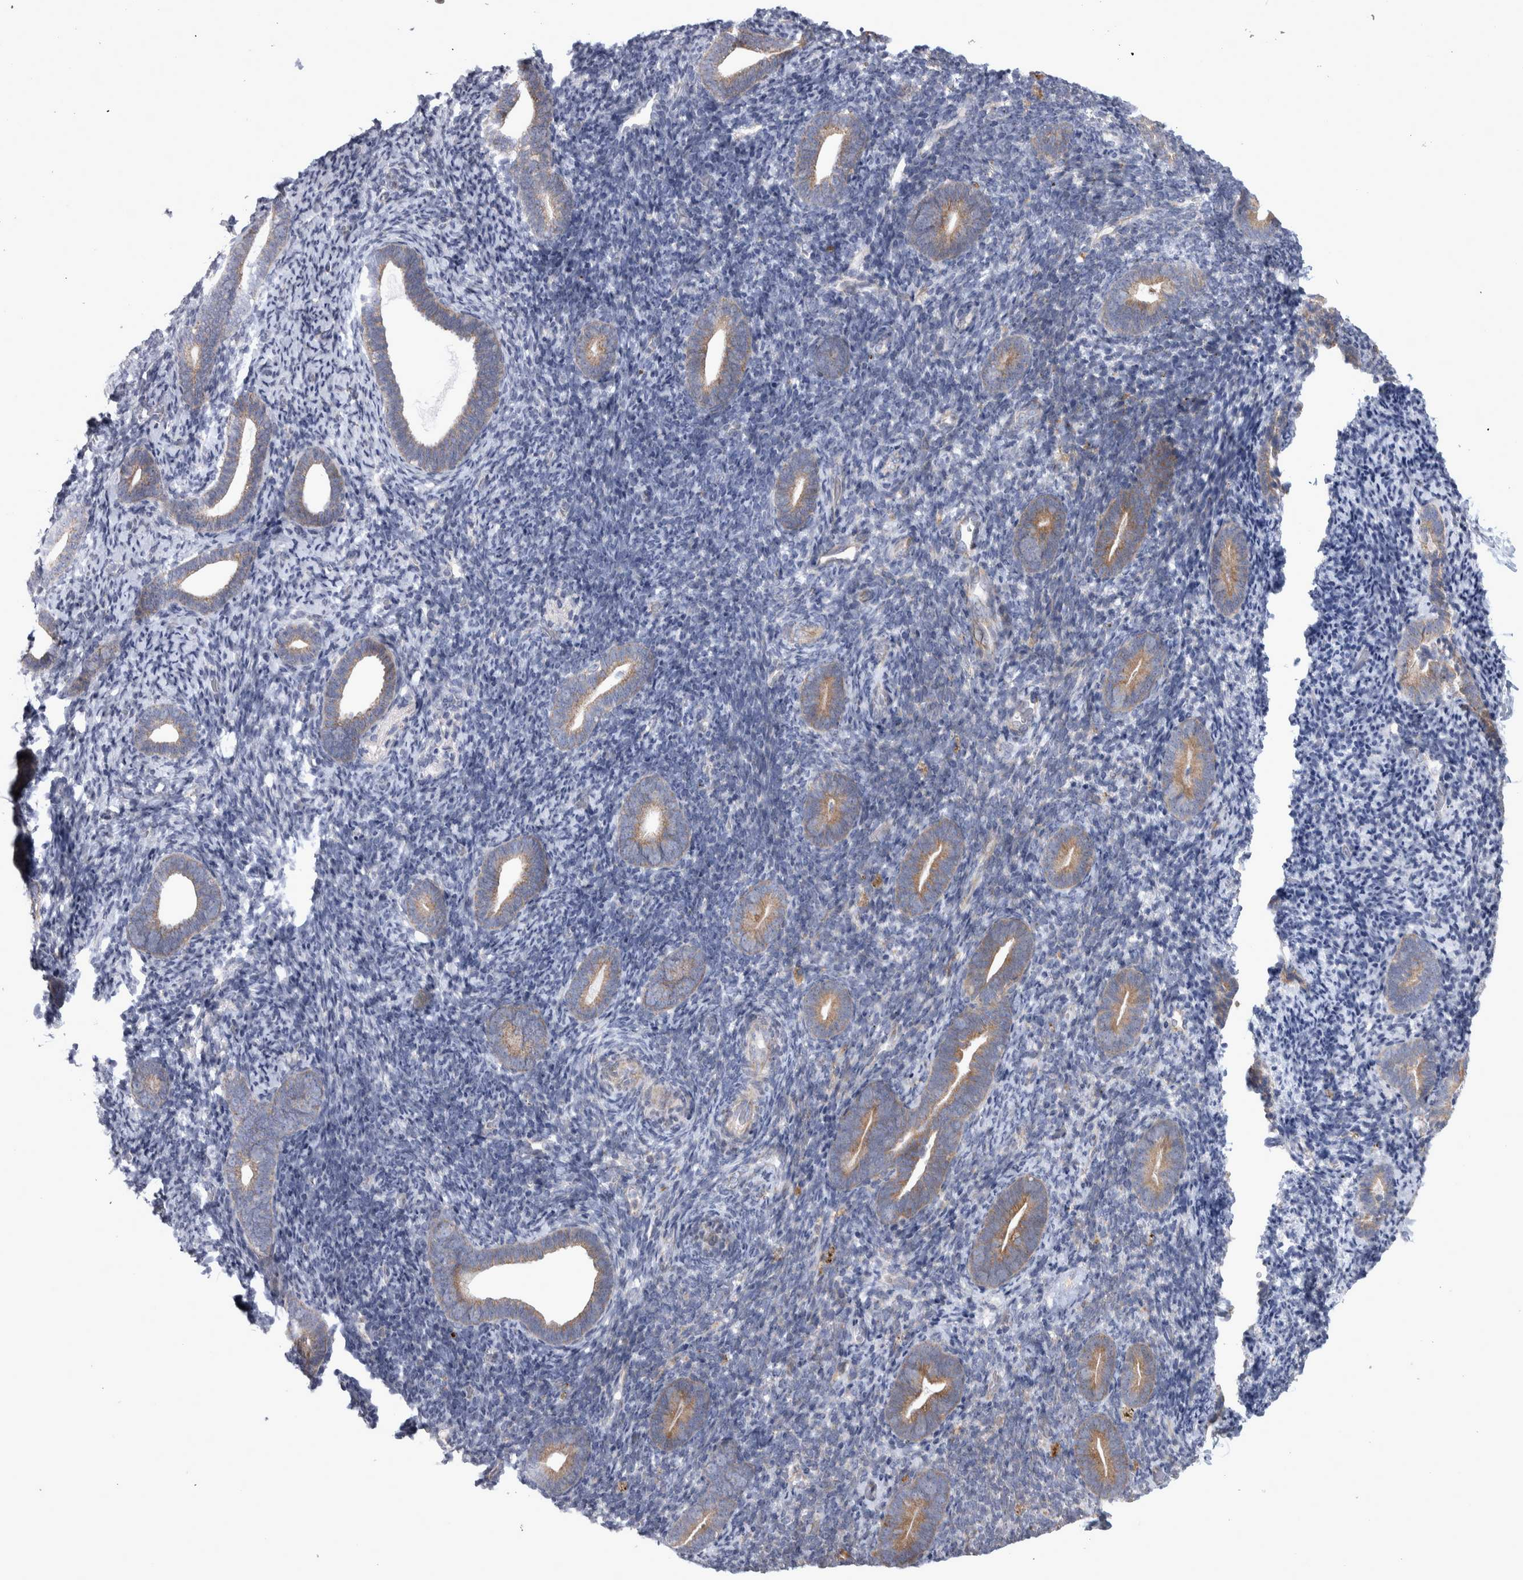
{"staining": {"intensity": "negative", "quantity": "none", "location": "none"}, "tissue": "endometrium", "cell_type": "Cells in endometrial stroma", "image_type": "normal", "snomed": [{"axis": "morphology", "description": "Normal tissue, NOS"}, {"axis": "topography", "description": "Endometrium"}], "caption": "Immunohistochemistry (IHC) image of normal human endometrium stained for a protein (brown), which reveals no positivity in cells in endometrial stroma.", "gene": "SCO1", "patient": {"sex": "female", "age": 51}}